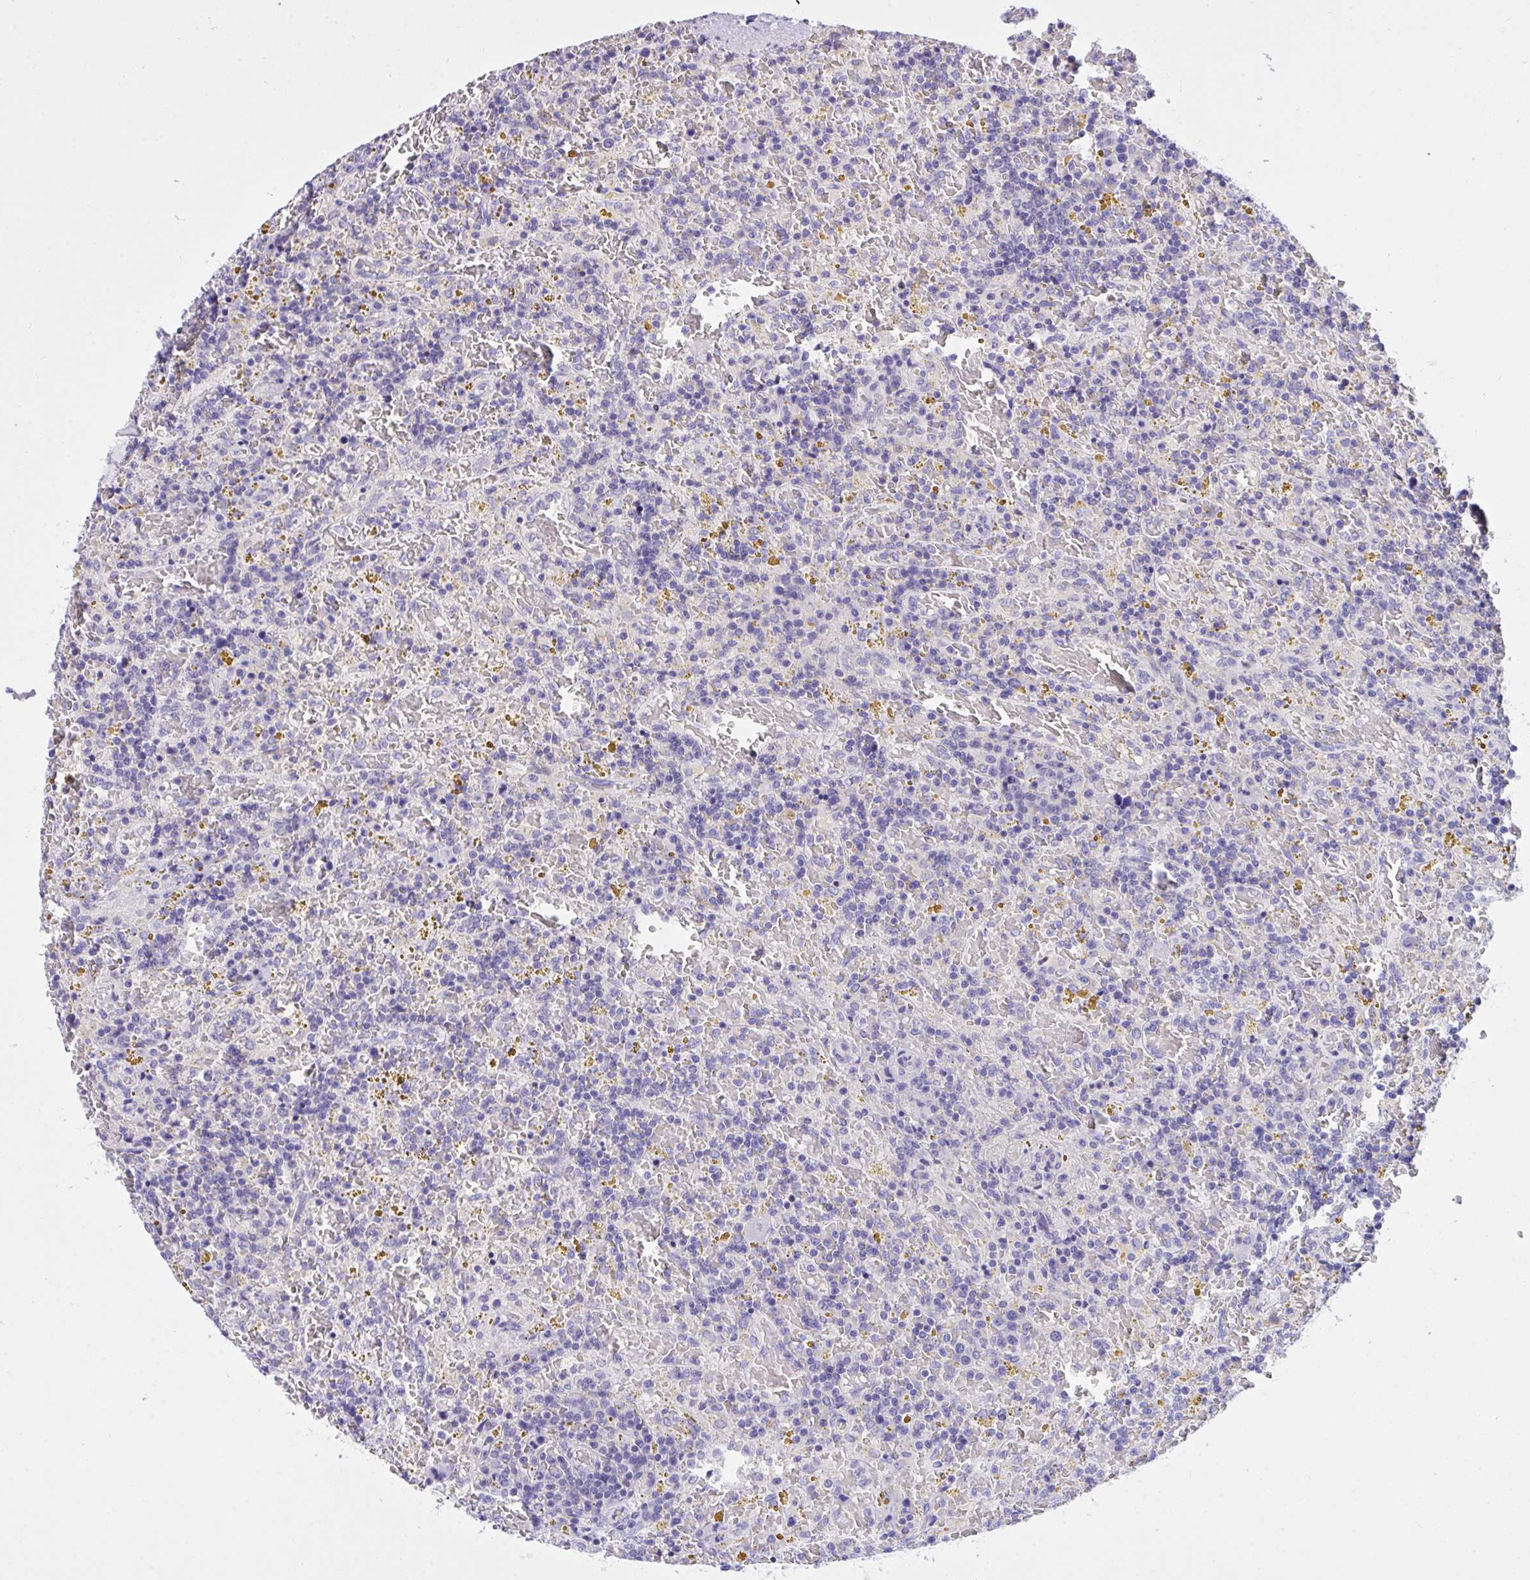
{"staining": {"intensity": "negative", "quantity": "none", "location": "none"}, "tissue": "lymphoma", "cell_type": "Tumor cells", "image_type": "cancer", "snomed": [{"axis": "morphology", "description": "Malignant lymphoma, non-Hodgkin's type, Low grade"}, {"axis": "topography", "description": "Spleen"}], "caption": "Immunohistochemical staining of lymphoma reveals no significant positivity in tumor cells.", "gene": "TLN2", "patient": {"sex": "female", "age": 65}}